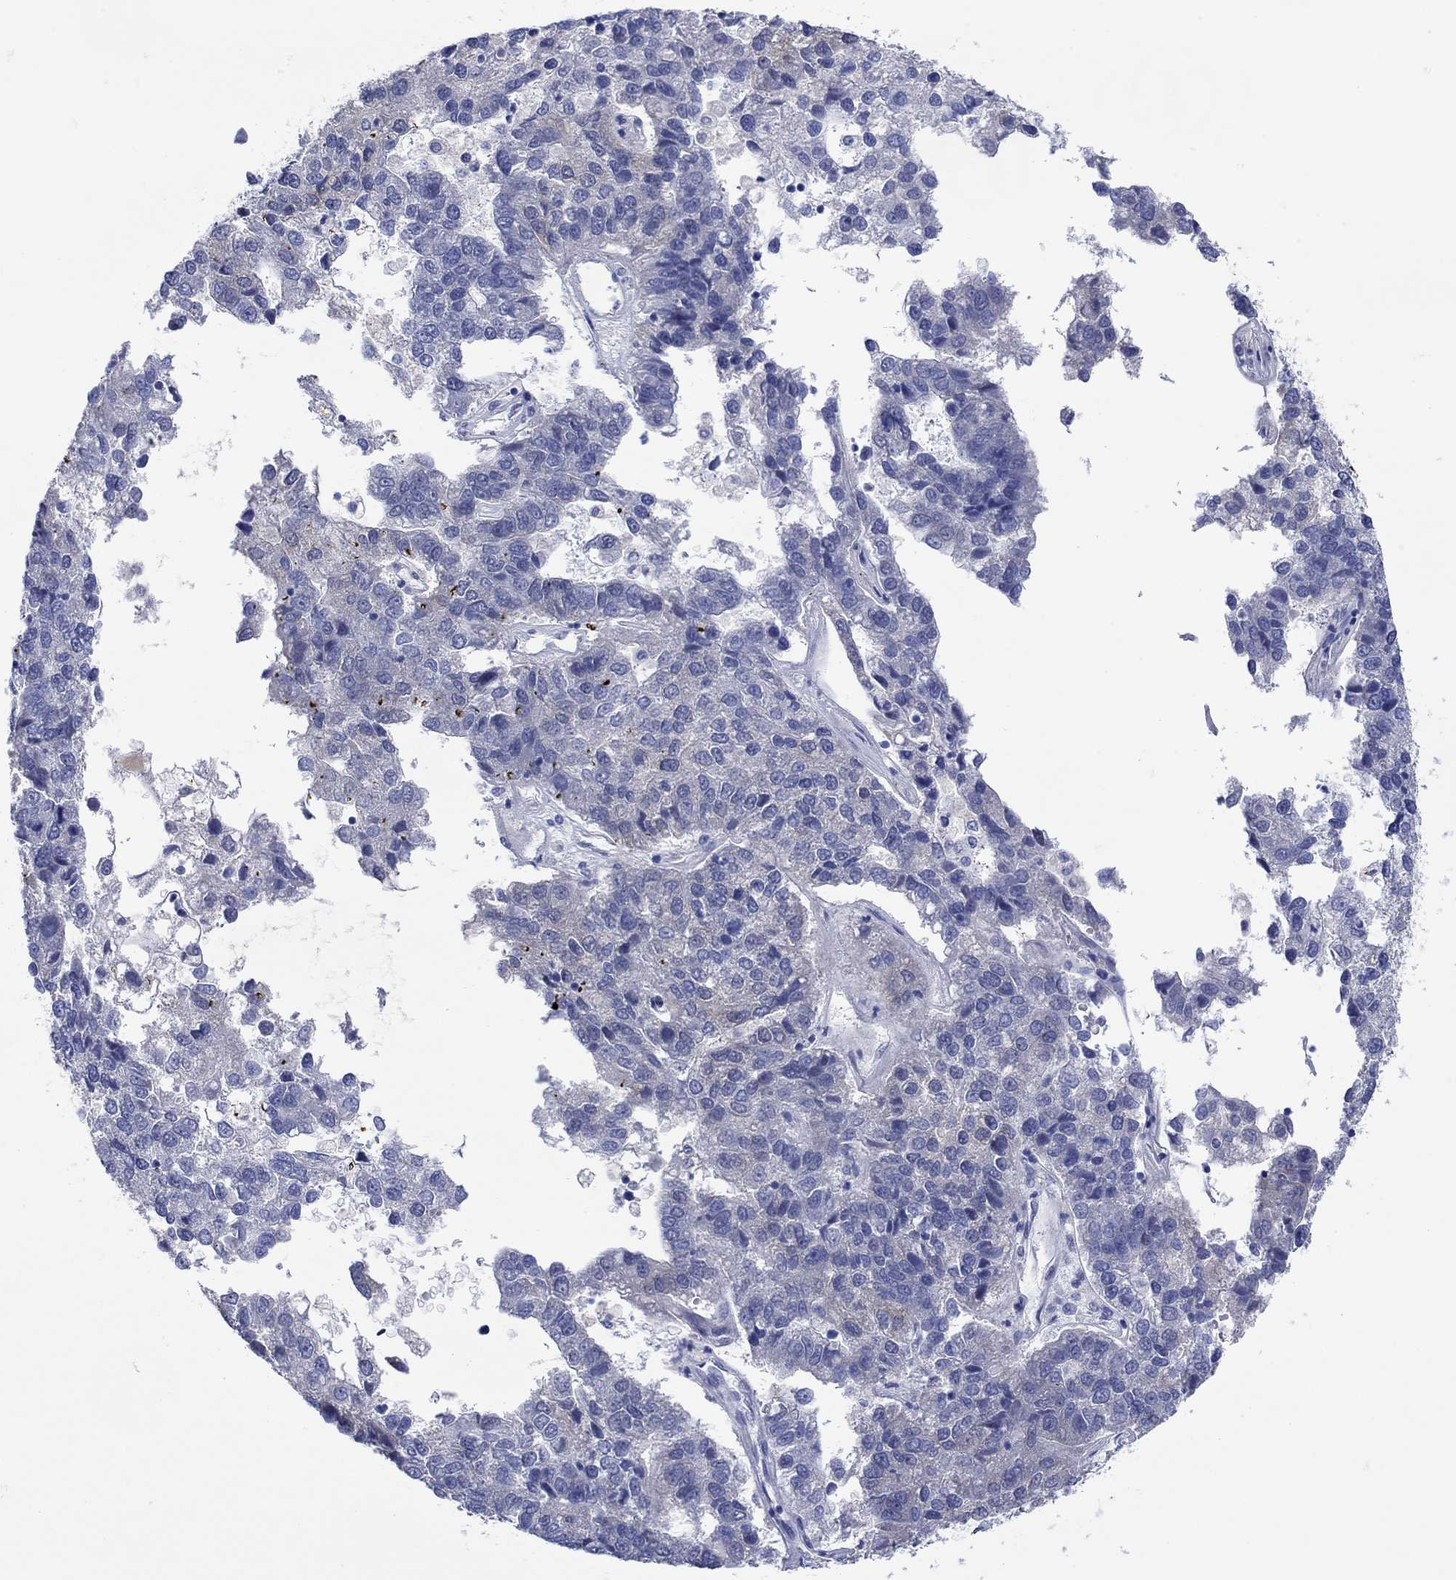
{"staining": {"intensity": "negative", "quantity": "none", "location": "none"}, "tissue": "pancreatic cancer", "cell_type": "Tumor cells", "image_type": "cancer", "snomed": [{"axis": "morphology", "description": "Adenocarcinoma, NOS"}, {"axis": "topography", "description": "Pancreas"}], "caption": "Immunohistochemistry of human pancreatic adenocarcinoma exhibits no positivity in tumor cells.", "gene": "MSI1", "patient": {"sex": "female", "age": 61}}